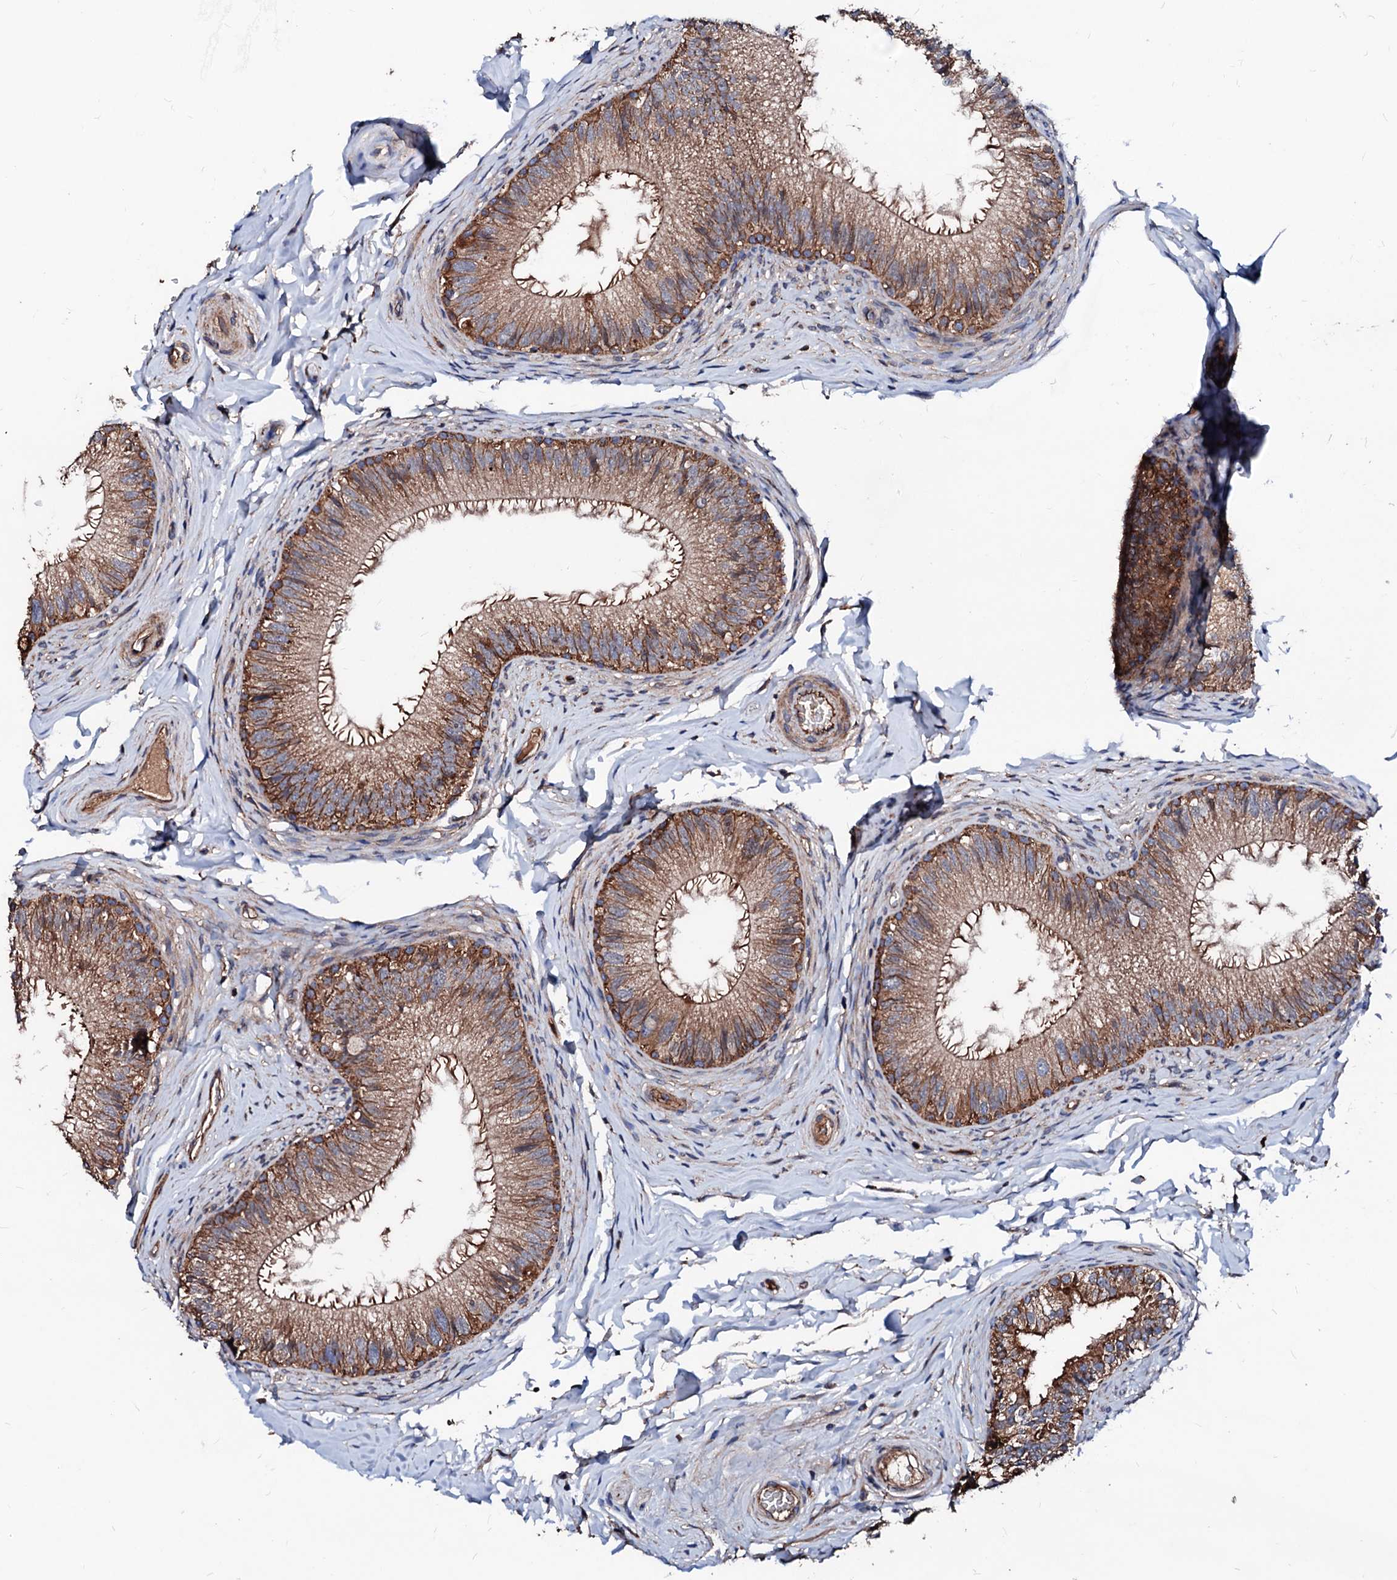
{"staining": {"intensity": "strong", "quantity": "25%-75%", "location": "cytoplasmic/membranous"}, "tissue": "epididymis", "cell_type": "Glandular cells", "image_type": "normal", "snomed": [{"axis": "morphology", "description": "Normal tissue, NOS"}, {"axis": "topography", "description": "Epididymis"}], "caption": "Strong cytoplasmic/membranous protein expression is appreciated in about 25%-75% of glandular cells in epididymis. Ihc stains the protein in brown and the nuclei are stained blue.", "gene": "TBCEL", "patient": {"sex": "male", "age": 49}}